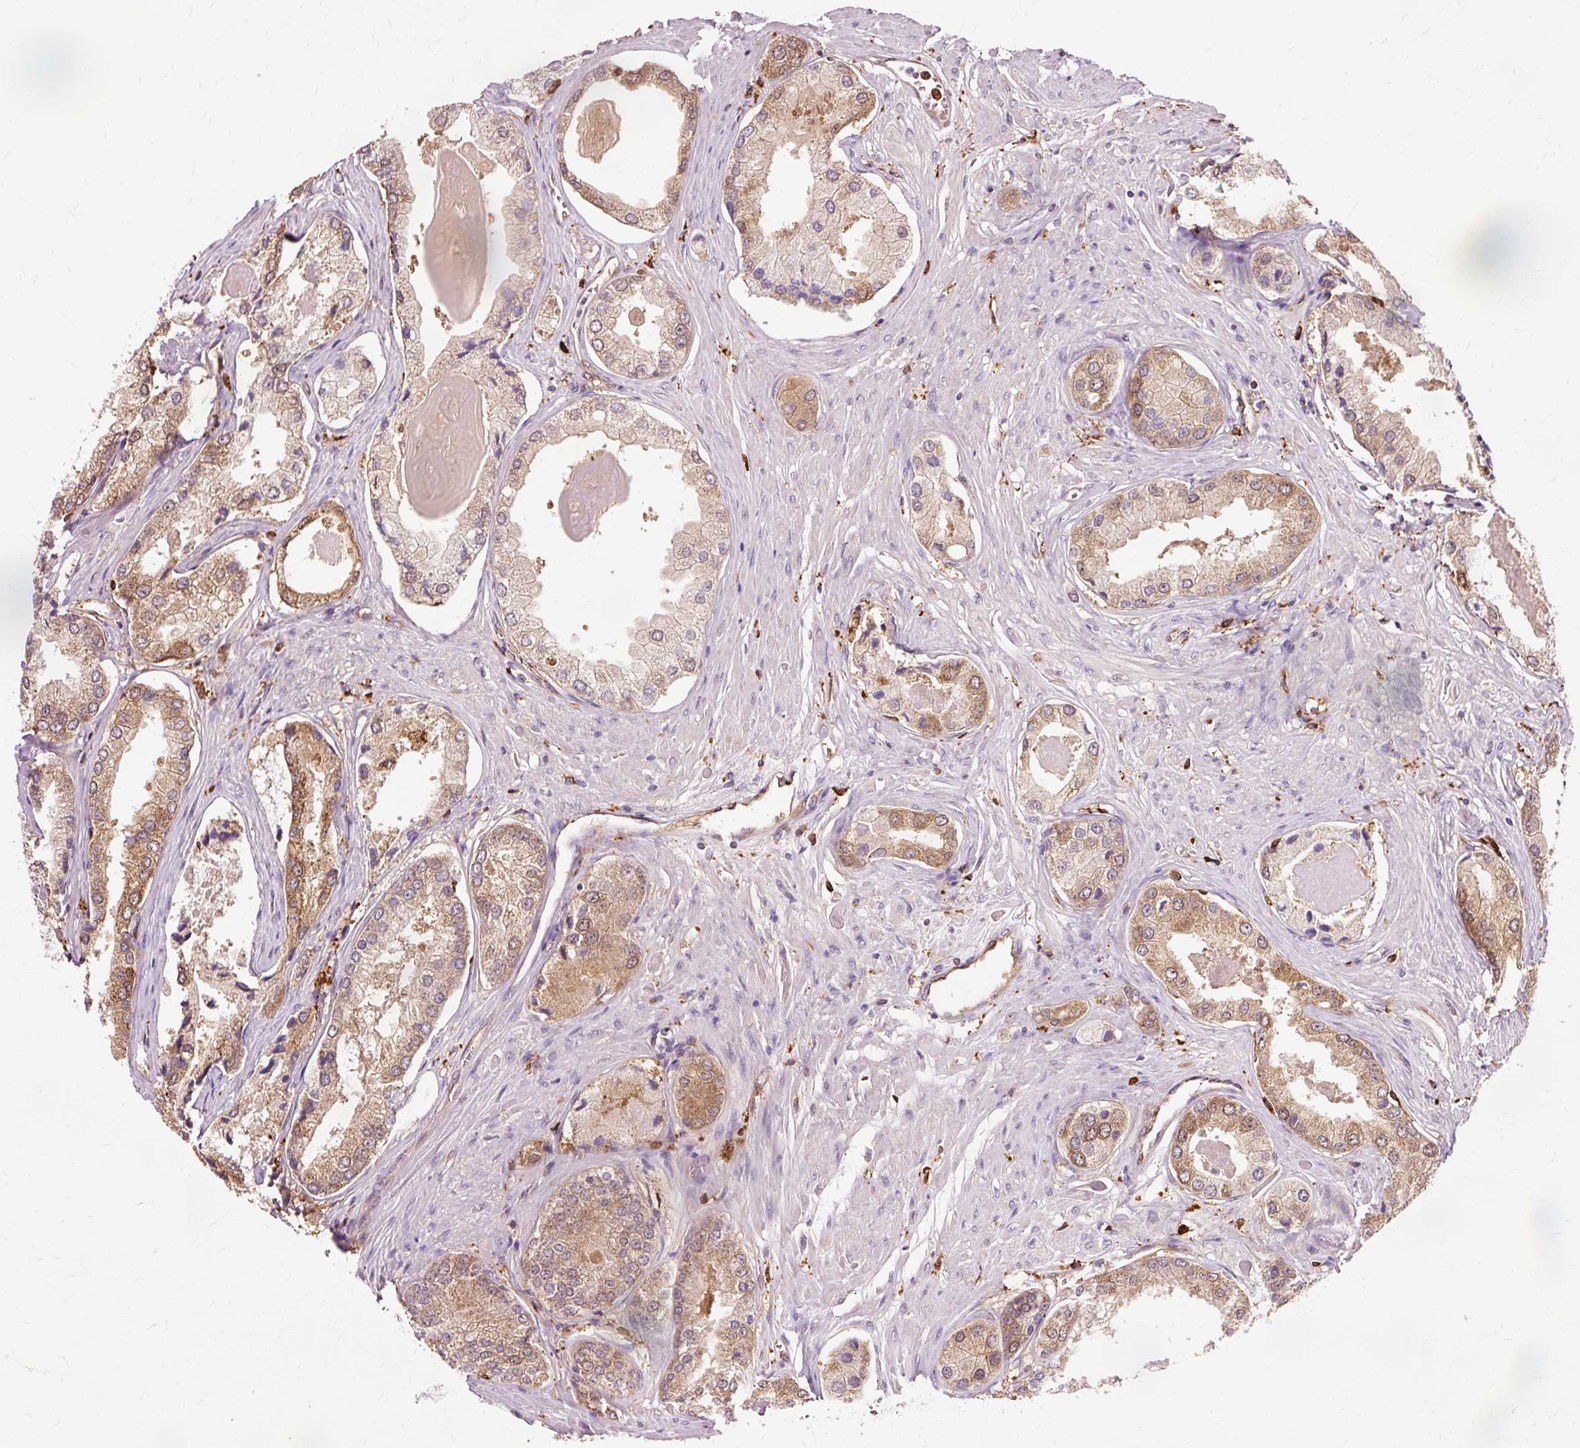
{"staining": {"intensity": "moderate", "quantity": ">75%", "location": "cytoplasmic/membranous"}, "tissue": "prostate cancer", "cell_type": "Tumor cells", "image_type": "cancer", "snomed": [{"axis": "morphology", "description": "Adenocarcinoma, Low grade"}, {"axis": "topography", "description": "Prostate"}], "caption": "A high-resolution photomicrograph shows immunohistochemistry staining of adenocarcinoma (low-grade) (prostate), which exhibits moderate cytoplasmic/membranous expression in approximately >75% of tumor cells.", "gene": "GPX1", "patient": {"sex": "male", "age": 68}}